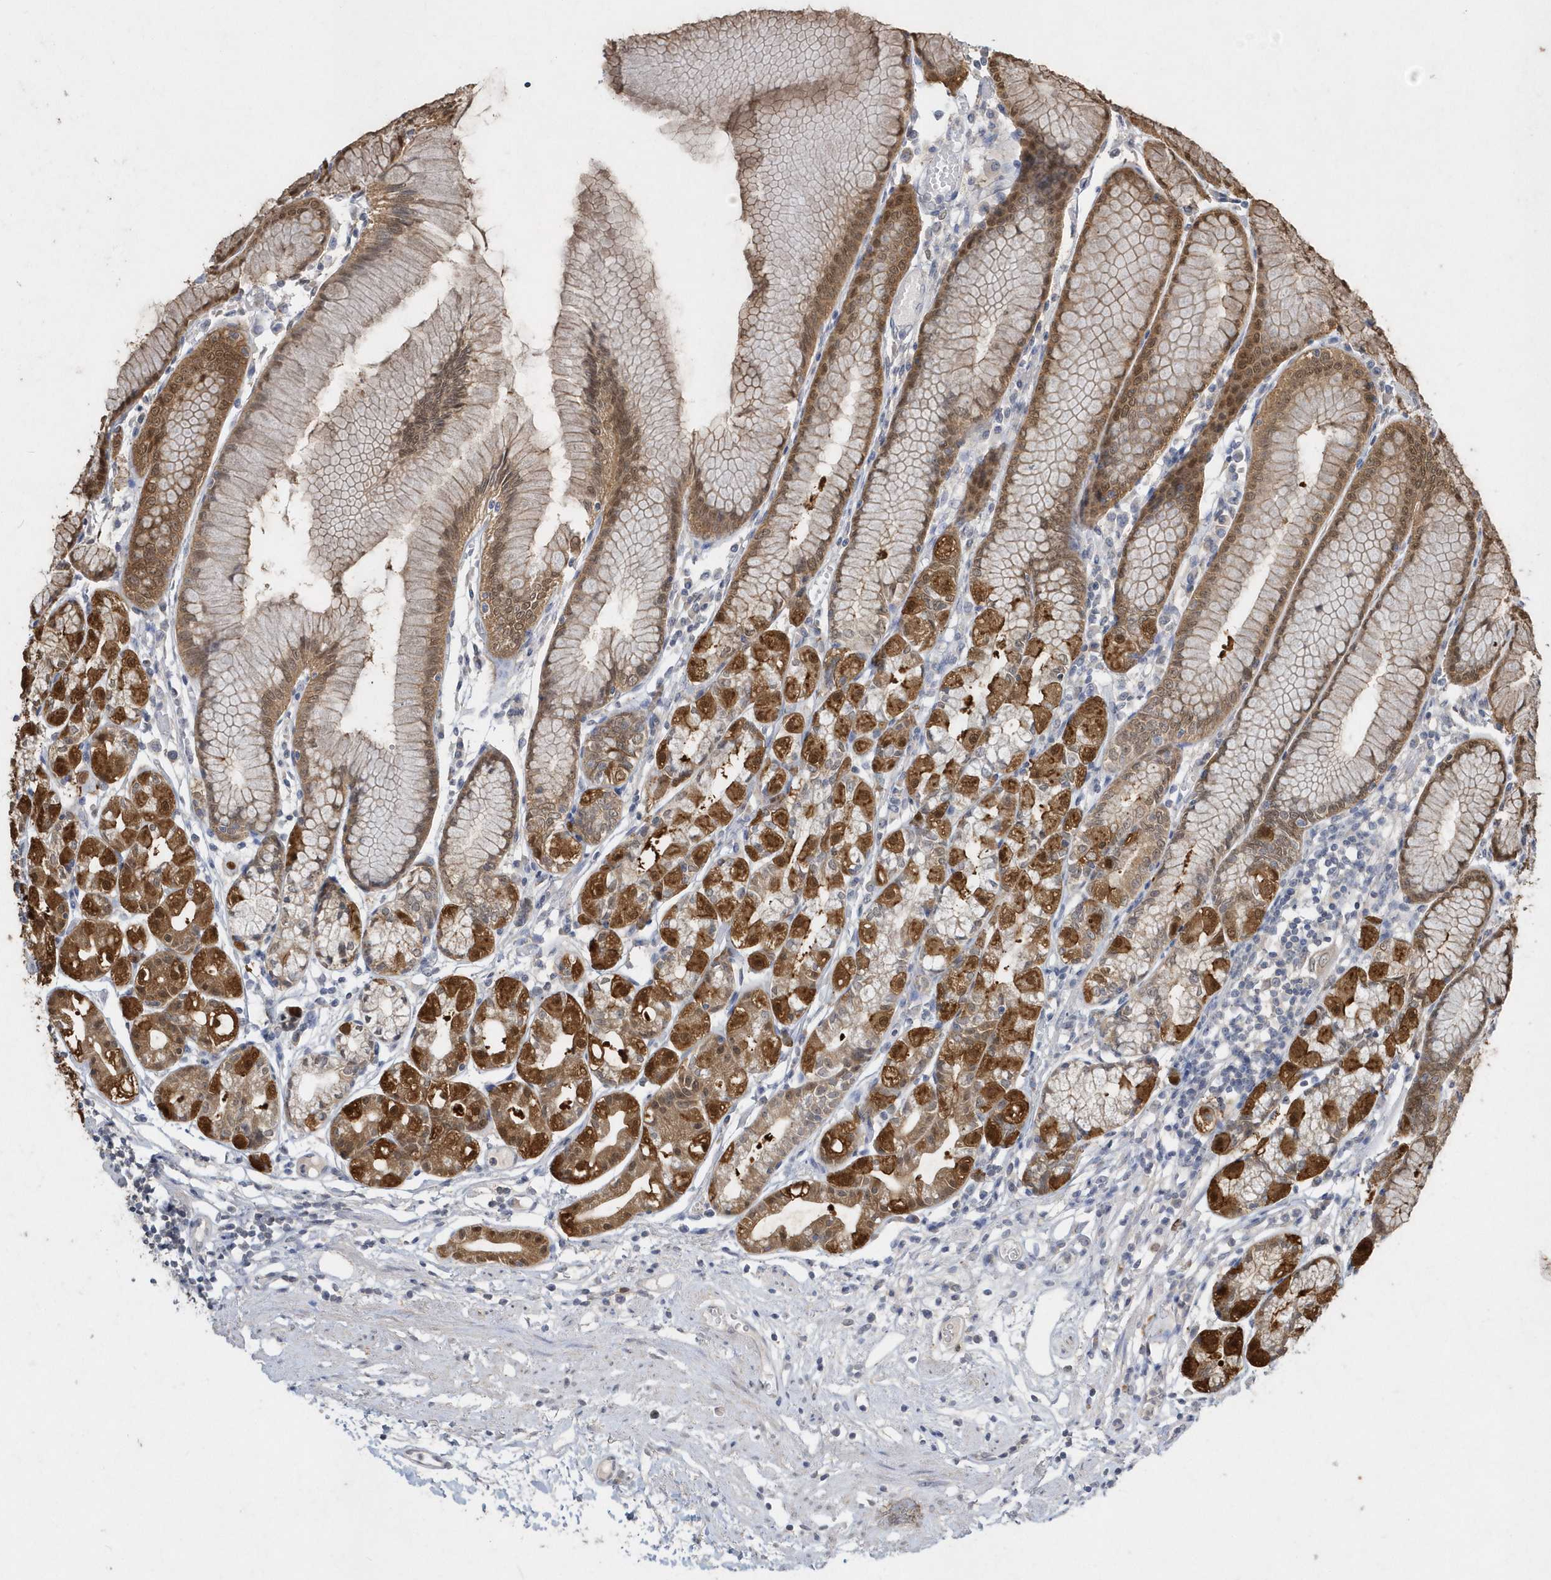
{"staining": {"intensity": "strong", "quantity": ">75%", "location": "cytoplasmic/membranous,nuclear"}, "tissue": "stomach", "cell_type": "Glandular cells", "image_type": "normal", "snomed": [{"axis": "morphology", "description": "Normal tissue, NOS"}, {"axis": "topography", "description": "Stomach"}], "caption": "Stomach stained with DAB IHC reveals high levels of strong cytoplasmic/membranous,nuclear positivity in about >75% of glandular cells. (IHC, brightfield microscopy, high magnification).", "gene": "AKR7A2", "patient": {"sex": "female", "age": 57}}